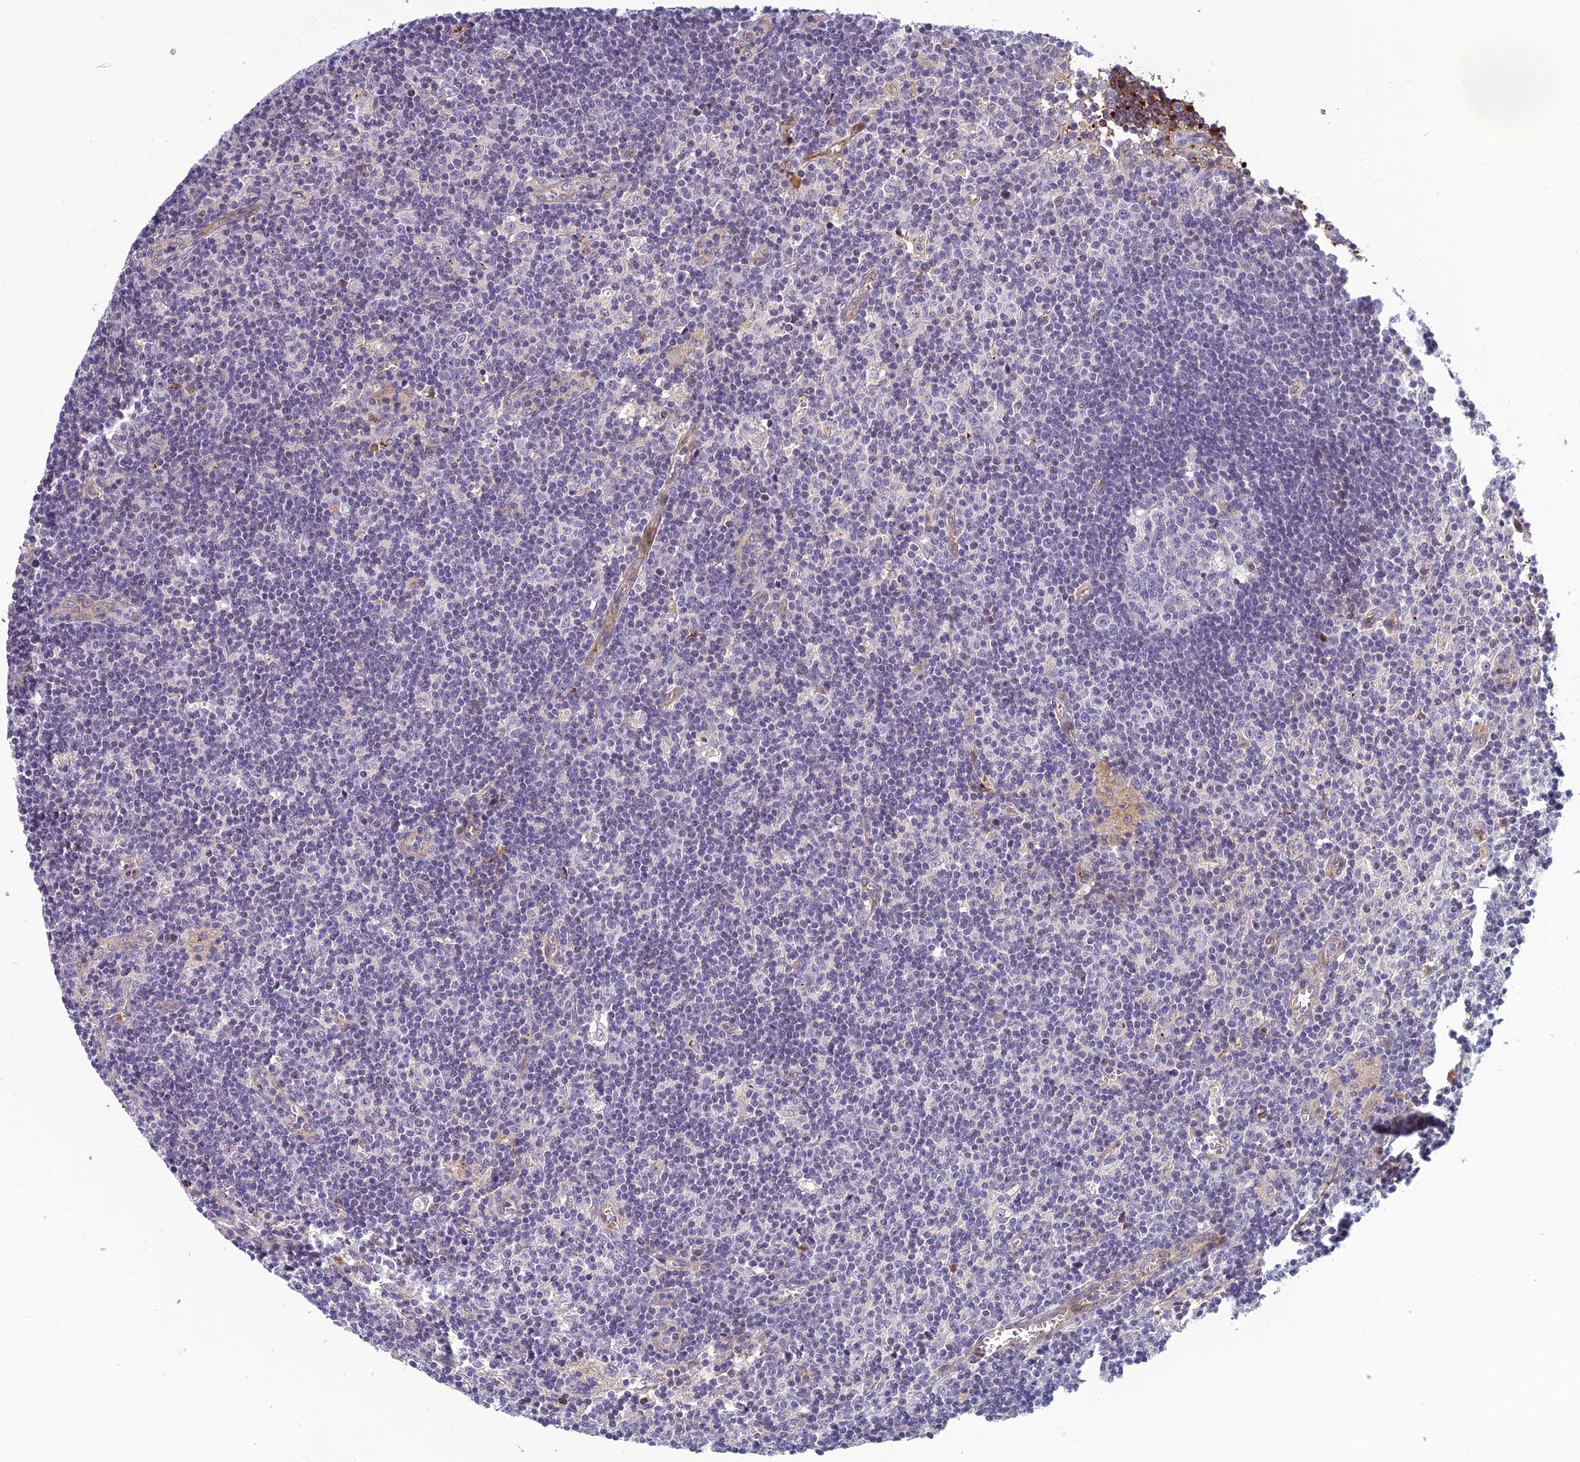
{"staining": {"intensity": "negative", "quantity": "none", "location": "none"}, "tissue": "lymph node", "cell_type": "Germinal center cells", "image_type": "normal", "snomed": [{"axis": "morphology", "description": "Normal tissue, NOS"}, {"axis": "topography", "description": "Lymph node"}], "caption": "Germinal center cells show no significant protein expression in unremarkable lymph node. (DAB (3,3'-diaminobenzidine) immunohistochemistry (IHC) with hematoxylin counter stain).", "gene": "CLEC11A", "patient": {"sex": "male", "age": 58}}